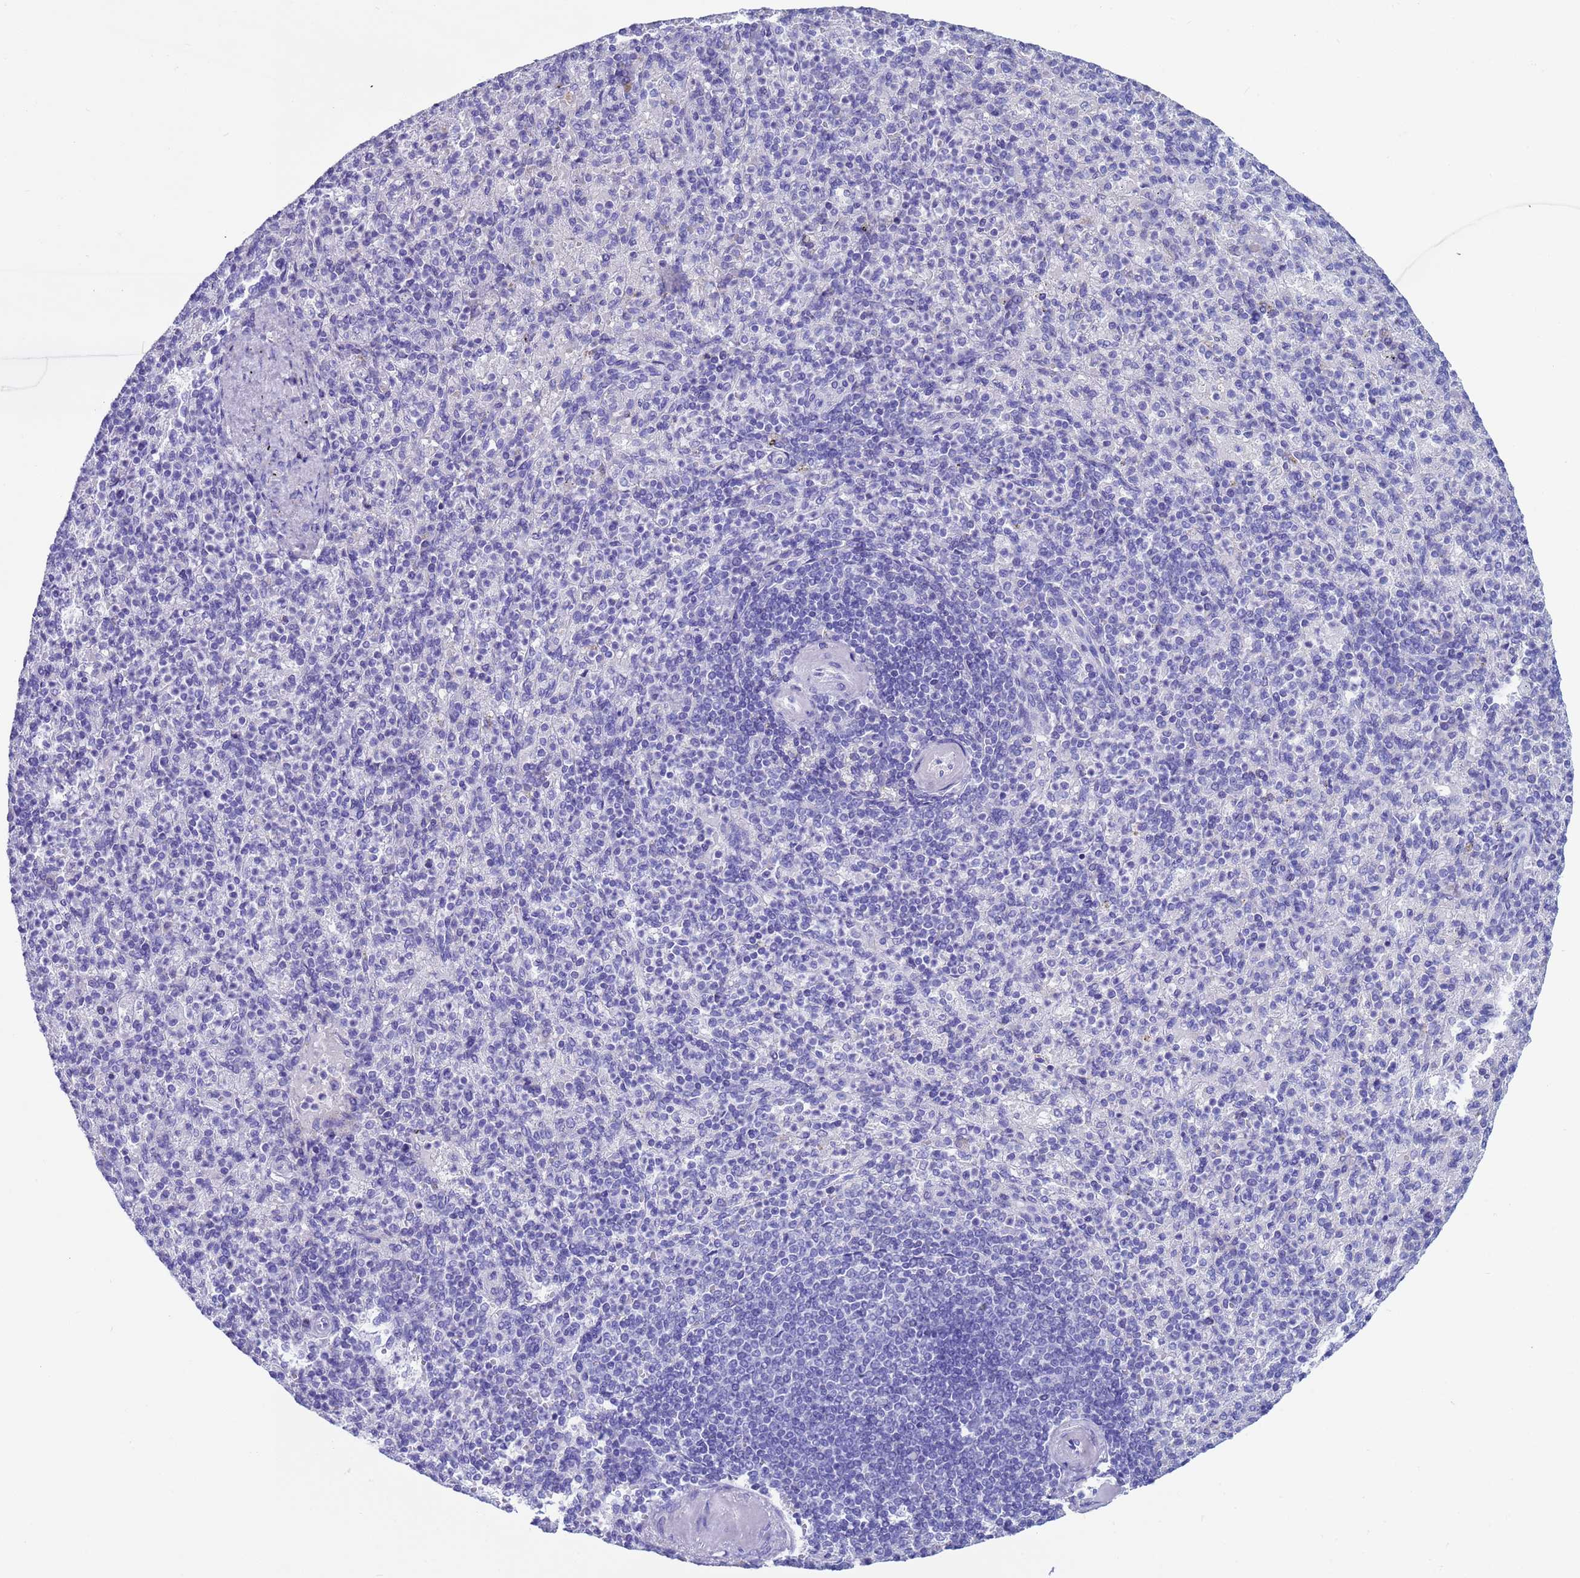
{"staining": {"intensity": "negative", "quantity": "none", "location": "none"}, "tissue": "spleen", "cell_type": "Cells in red pulp", "image_type": "normal", "snomed": [{"axis": "morphology", "description": "Normal tissue, NOS"}, {"axis": "topography", "description": "Spleen"}], "caption": "This is a image of immunohistochemistry staining of benign spleen, which shows no staining in cells in red pulp. (DAB (3,3'-diaminobenzidine) immunohistochemistry visualized using brightfield microscopy, high magnification).", "gene": "CKM", "patient": {"sex": "female", "age": 74}}